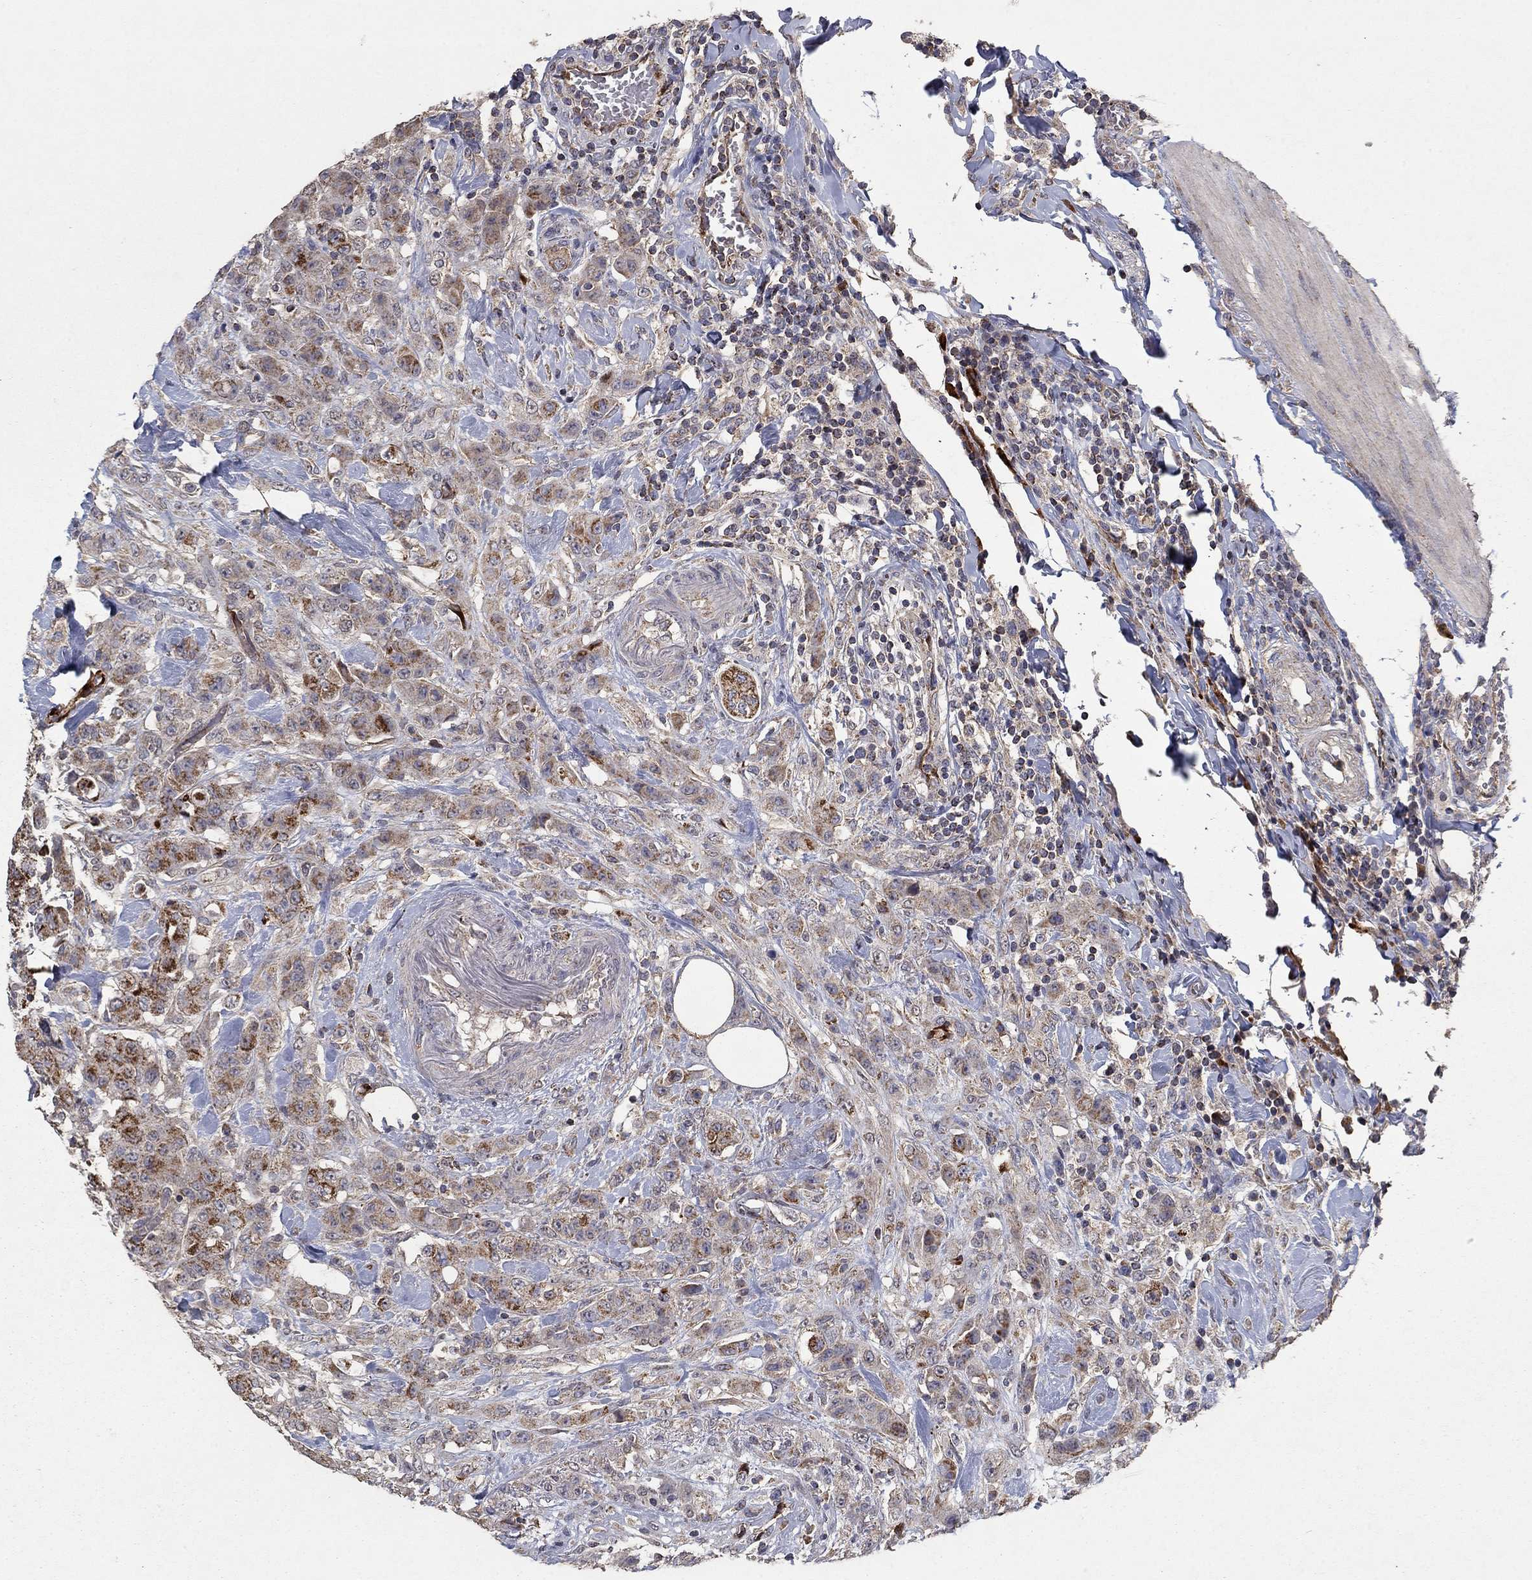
{"staining": {"intensity": "strong", "quantity": "<25%", "location": "cytoplasmic/membranous"}, "tissue": "colorectal cancer", "cell_type": "Tumor cells", "image_type": "cancer", "snomed": [{"axis": "morphology", "description": "Adenocarcinoma, NOS"}, {"axis": "topography", "description": "Colon"}], "caption": "Brown immunohistochemical staining in human colorectal adenocarcinoma shows strong cytoplasmic/membranous expression in approximately <25% of tumor cells.", "gene": "GPSM1", "patient": {"sex": "female", "age": 69}}